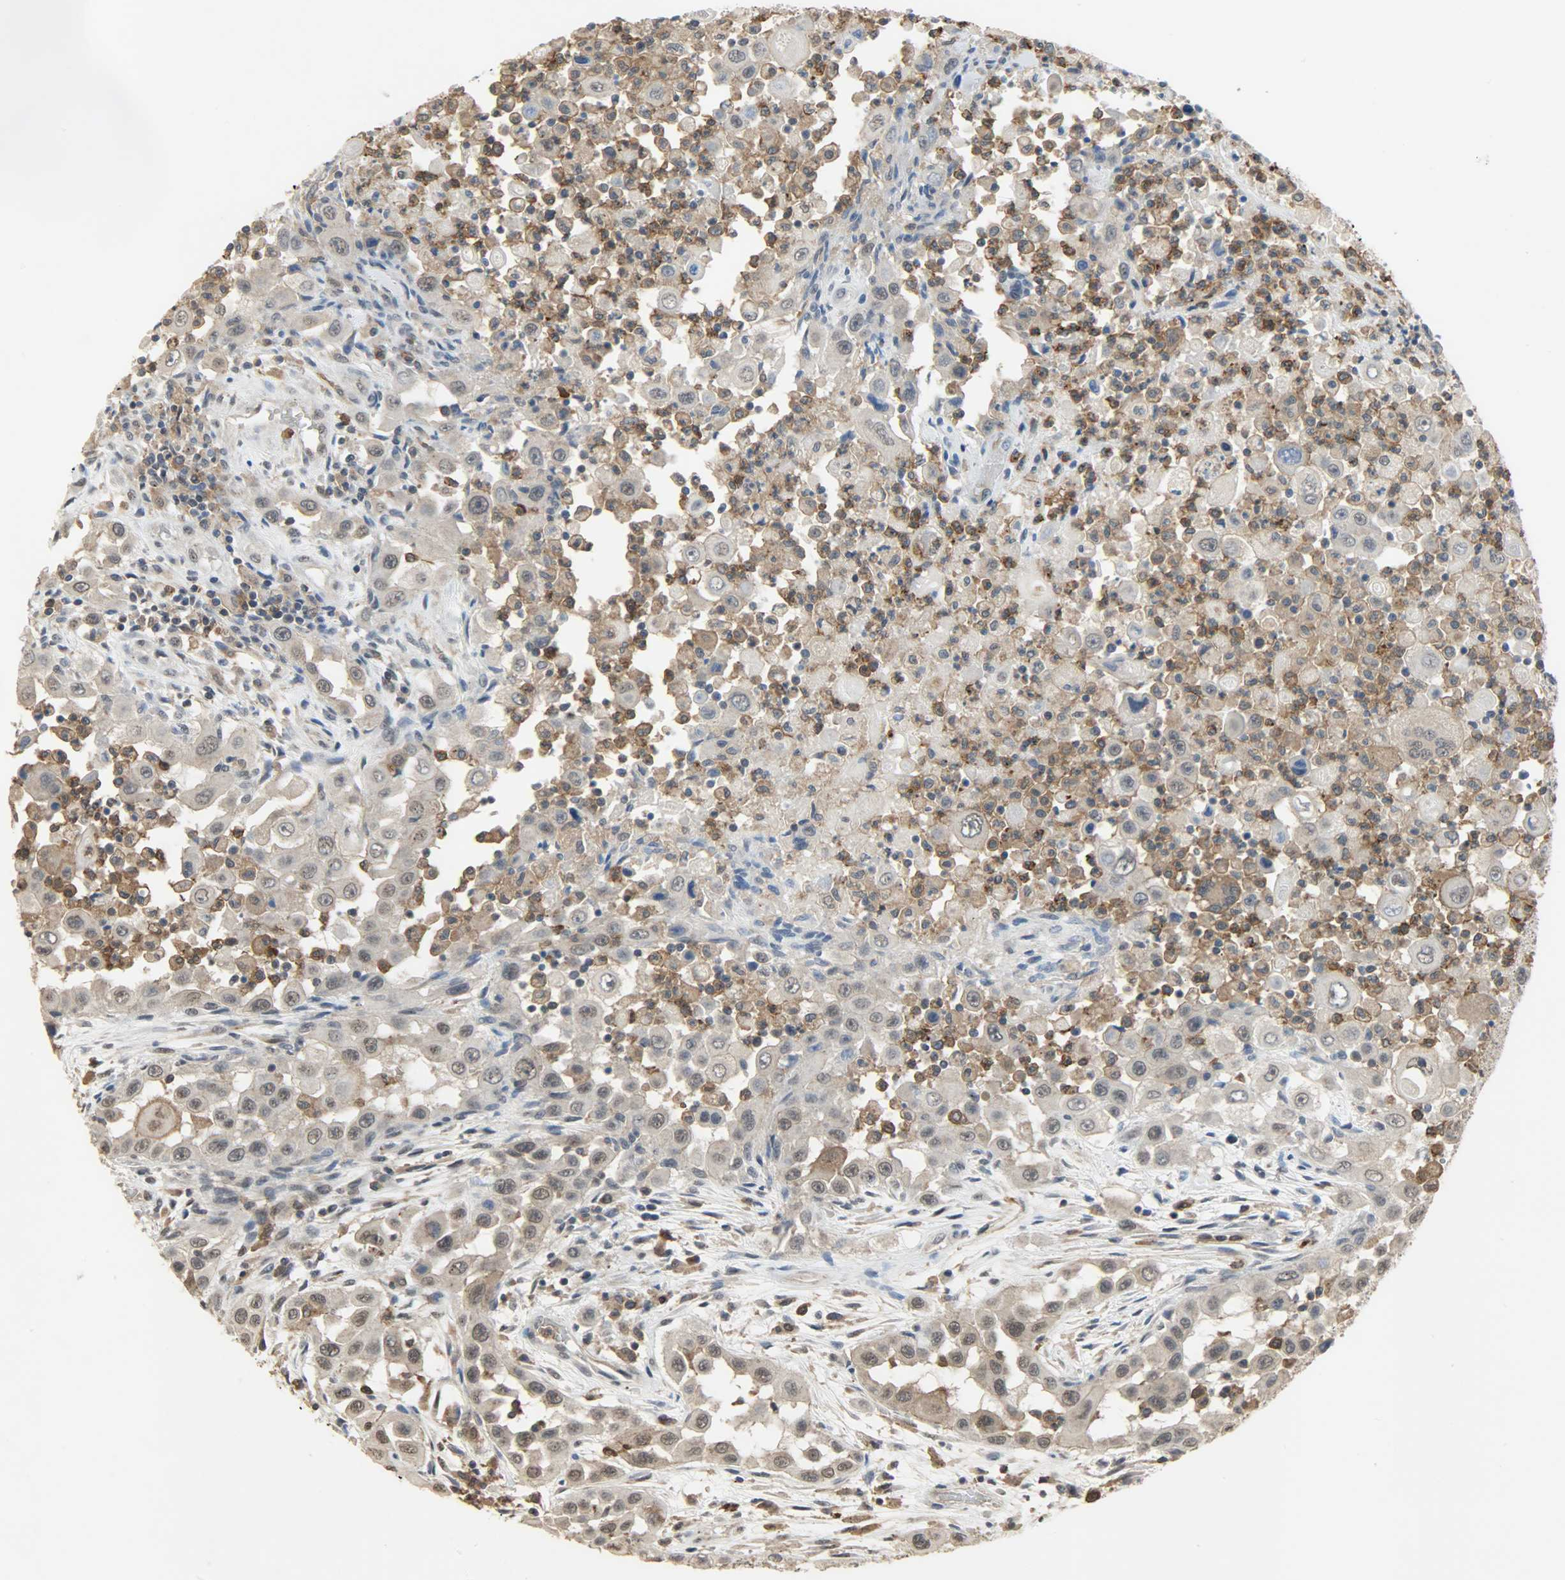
{"staining": {"intensity": "weak", "quantity": "<25%", "location": "cytoplasmic/membranous"}, "tissue": "head and neck cancer", "cell_type": "Tumor cells", "image_type": "cancer", "snomed": [{"axis": "morphology", "description": "Carcinoma, NOS"}, {"axis": "topography", "description": "Head-Neck"}], "caption": "Human carcinoma (head and neck) stained for a protein using immunohistochemistry demonstrates no expression in tumor cells.", "gene": "SKAP2", "patient": {"sex": "male", "age": 87}}